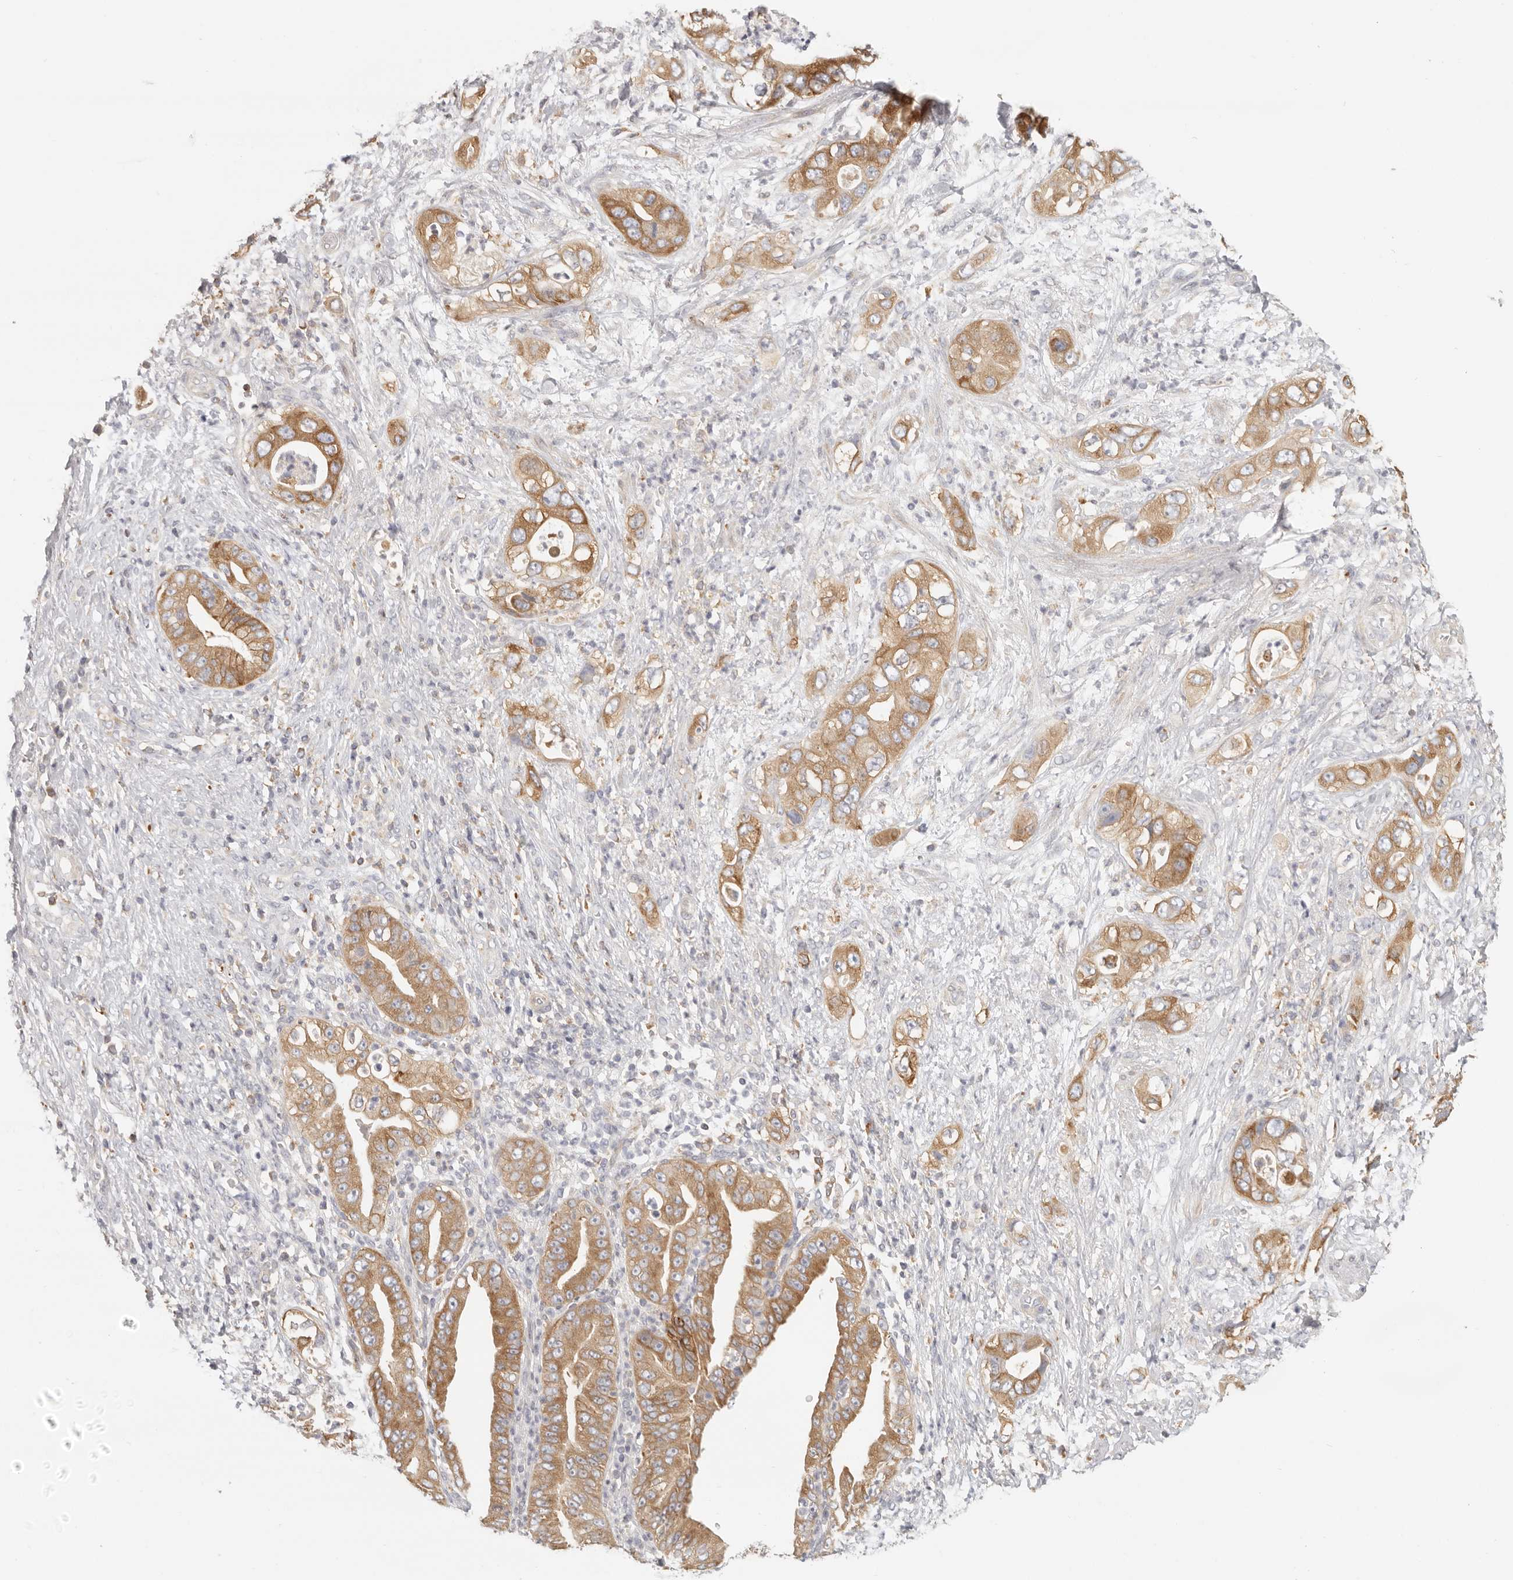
{"staining": {"intensity": "strong", "quantity": "25%-75%", "location": "cytoplasmic/membranous"}, "tissue": "pancreatic cancer", "cell_type": "Tumor cells", "image_type": "cancer", "snomed": [{"axis": "morphology", "description": "Adenocarcinoma, NOS"}, {"axis": "topography", "description": "Pancreas"}], "caption": "A brown stain highlights strong cytoplasmic/membranous positivity of a protein in pancreatic cancer (adenocarcinoma) tumor cells.", "gene": "ANXA9", "patient": {"sex": "female", "age": 78}}